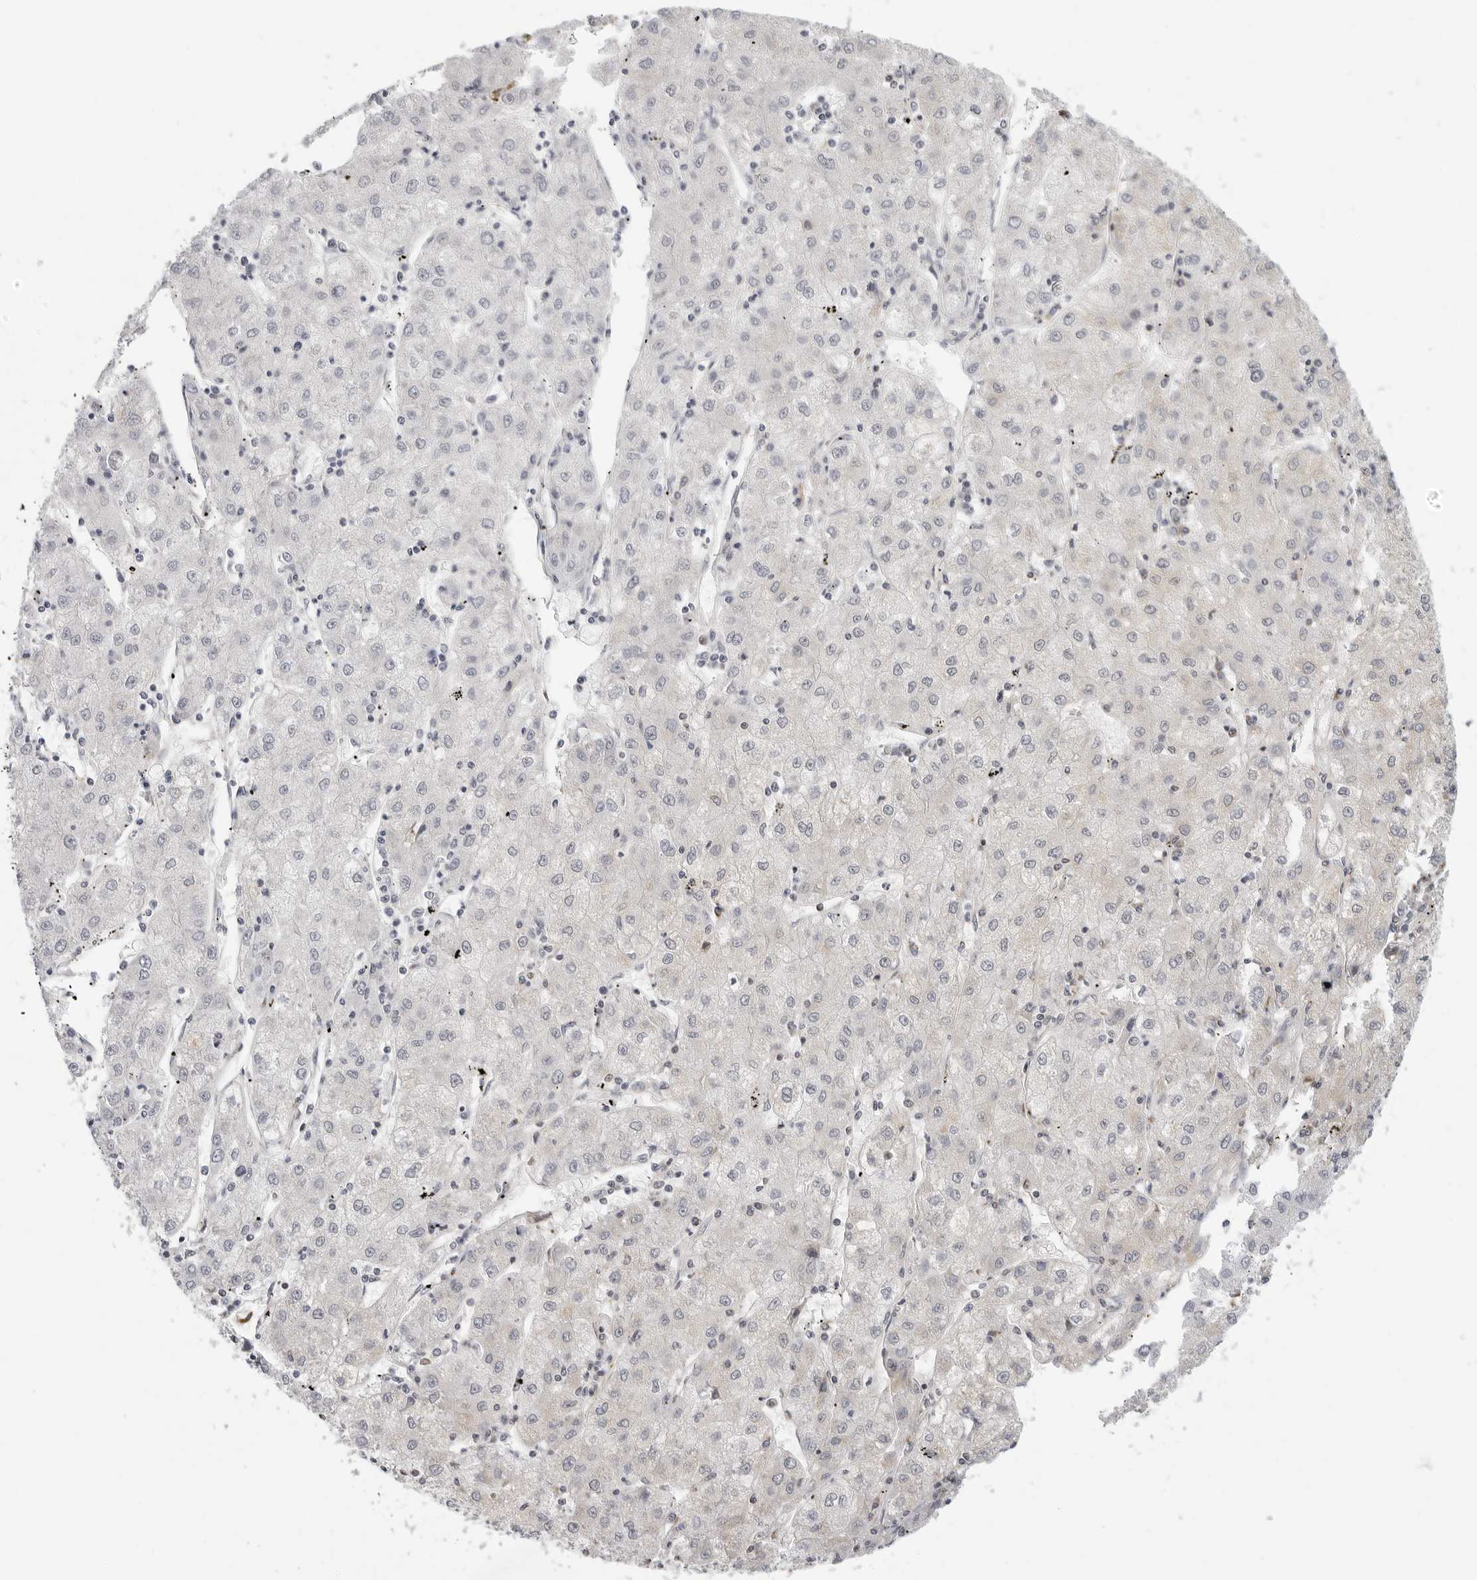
{"staining": {"intensity": "weak", "quantity": "<25%", "location": "cytoplasmic/membranous"}, "tissue": "liver cancer", "cell_type": "Tumor cells", "image_type": "cancer", "snomed": [{"axis": "morphology", "description": "Carcinoma, Hepatocellular, NOS"}, {"axis": "topography", "description": "Liver"}], "caption": "Tumor cells are negative for protein expression in human liver cancer (hepatocellular carcinoma).", "gene": "MAP7D1", "patient": {"sex": "male", "age": 72}}